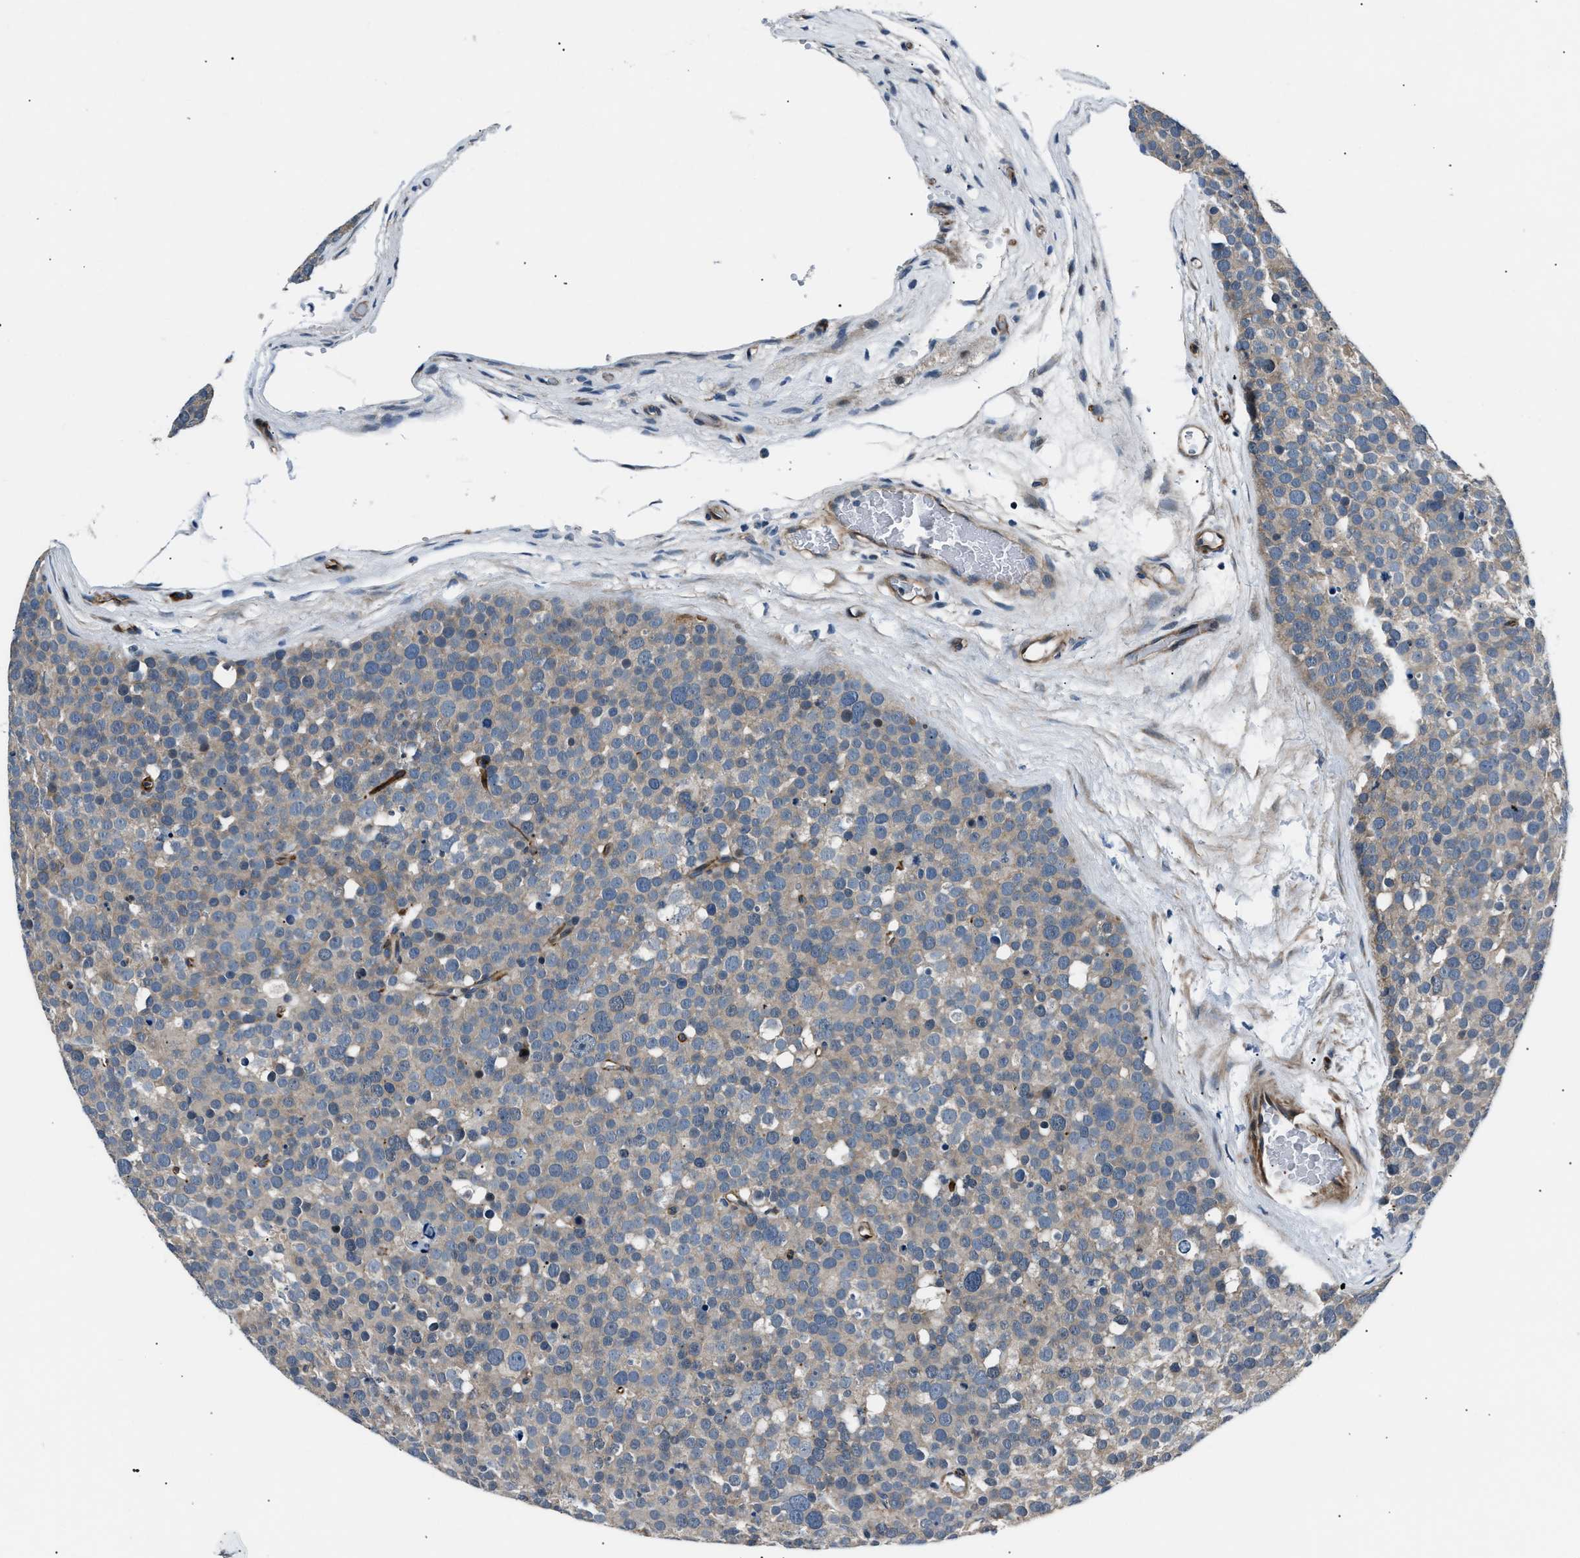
{"staining": {"intensity": "weak", "quantity": "<25%", "location": "cytoplasmic/membranous"}, "tissue": "testis cancer", "cell_type": "Tumor cells", "image_type": "cancer", "snomed": [{"axis": "morphology", "description": "Seminoma, NOS"}, {"axis": "topography", "description": "Testis"}], "caption": "There is no significant expression in tumor cells of testis cancer.", "gene": "MPDZ", "patient": {"sex": "male", "age": 71}}